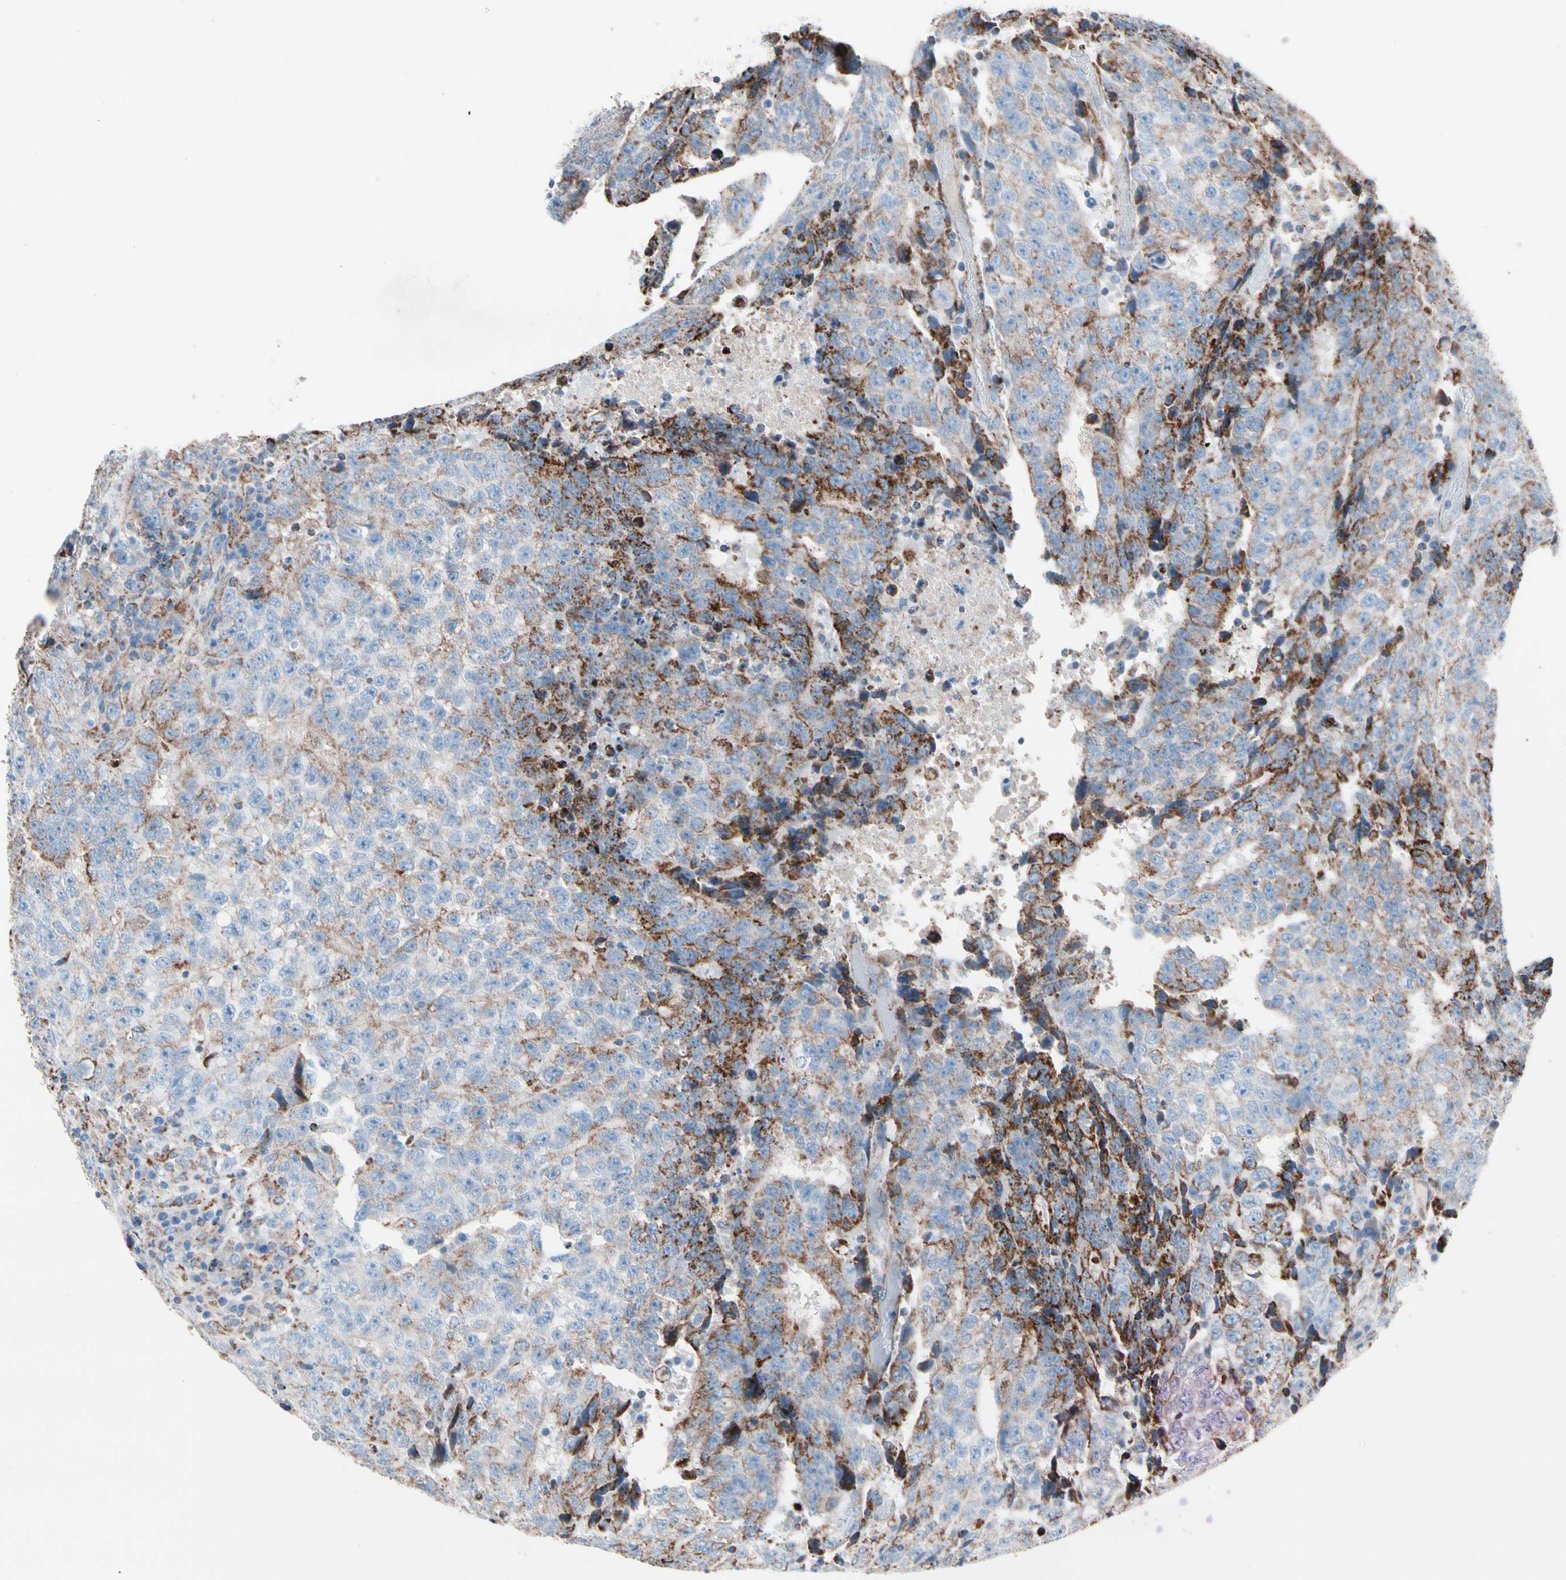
{"staining": {"intensity": "strong", "quantity": "25%-75%", "location": "cytoplasmic/membranous"}, "tissue": "testis cancer", "cell_type": "Tumor cells", "image_type": "cancer", "snomed": [{"axis": "morphology", "description": "Necrosis, NOS"}, {"axis": "morphology", "description": "Carcinoma, Embryonal, NOS"}, {"axis": "topography", "description": "Testis"}], "caption": "A high-resolution histopathology image shows immunohistochemistry (IHC) staining of embryonal carcinoma (testis), which demonstrates strong cytoplasmic/membranous expression in approximately 25%-75% of tumor cells. The staining is performed using DAB brown chromogen to label protein expression. The nuclei are counter-stained blue using hematoxylin.", "gene": "HK1", "patient": {"sex": "male", "age": 19}}